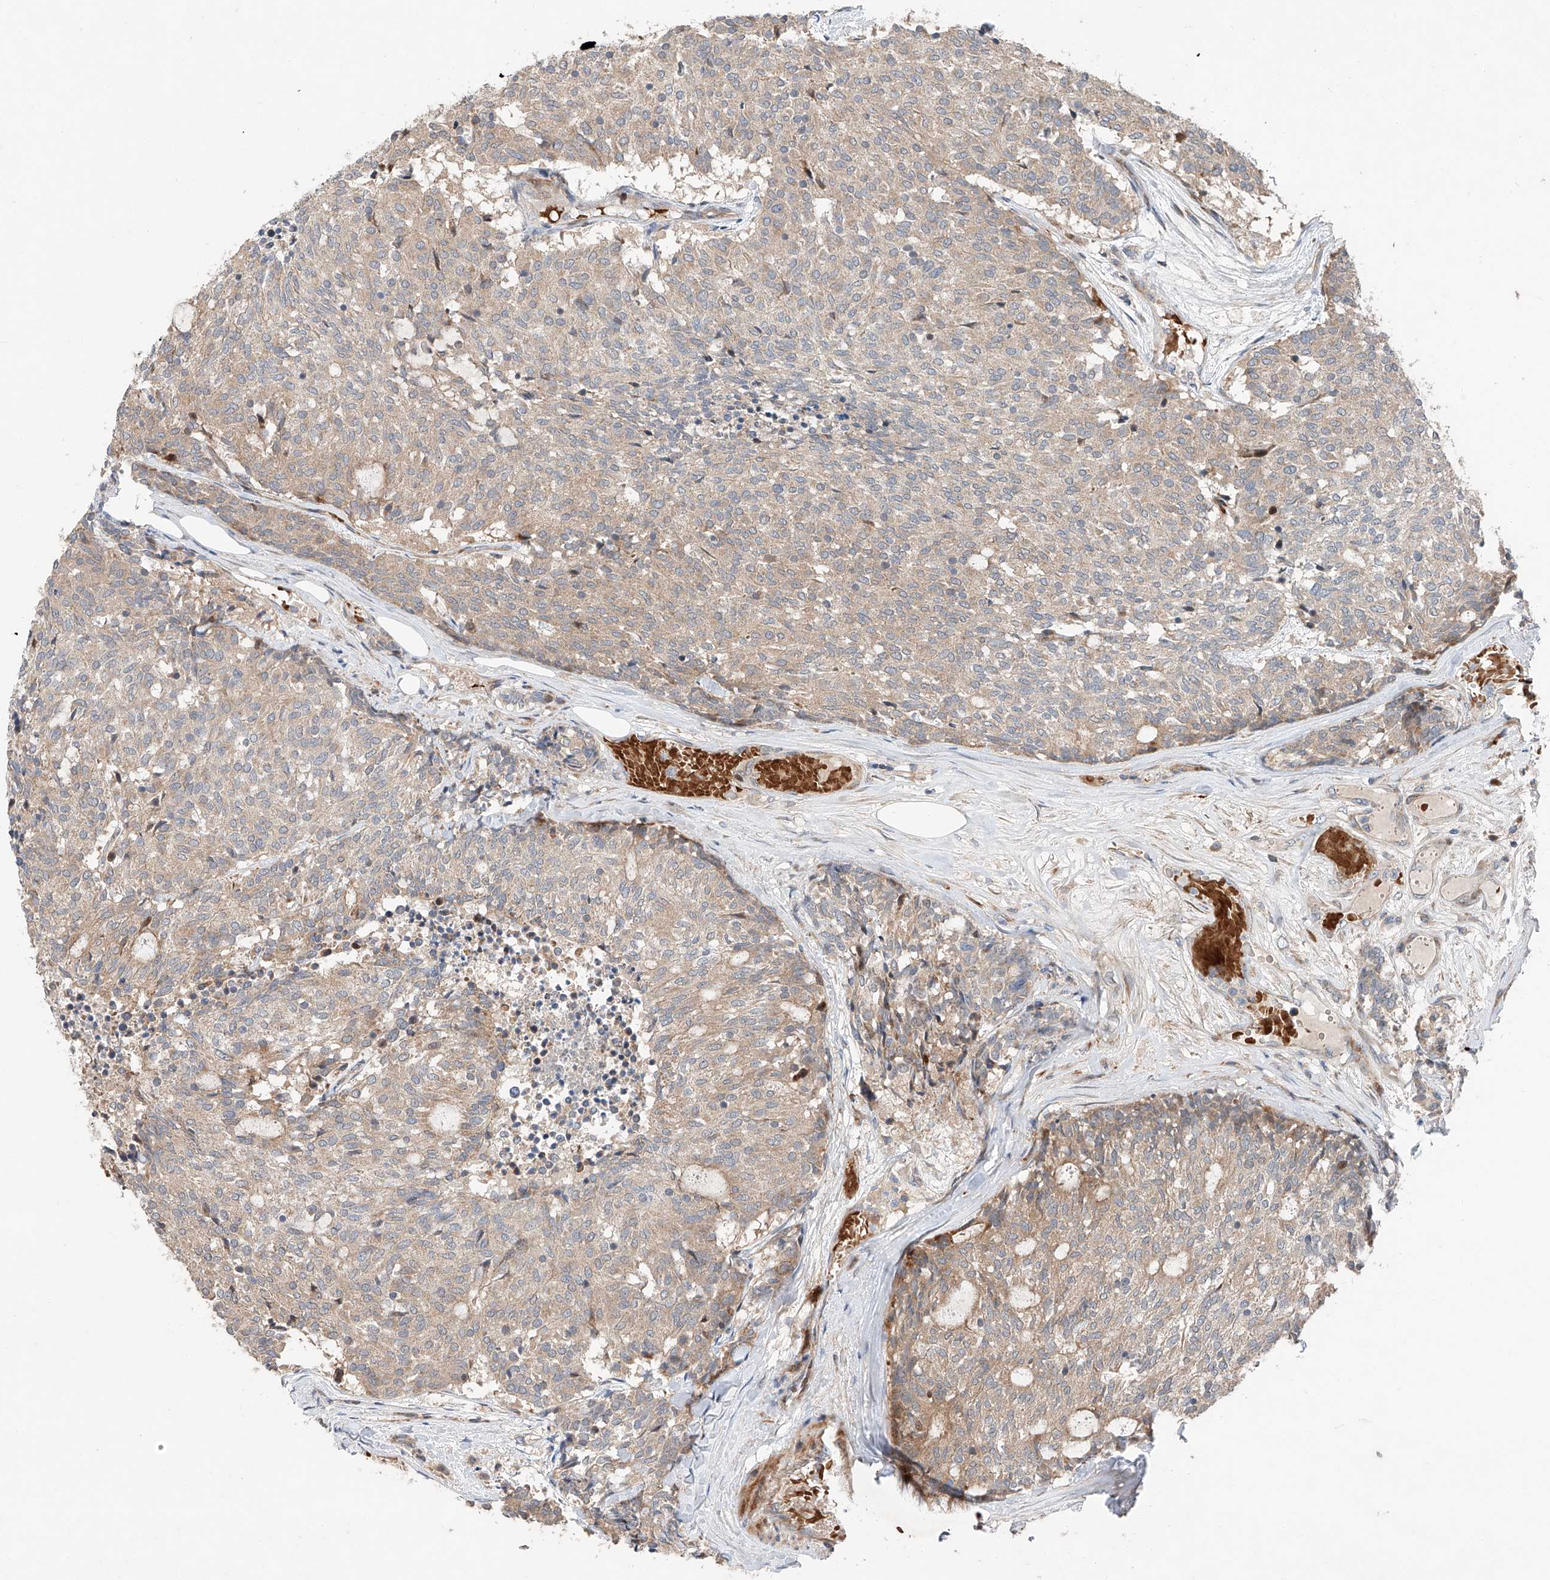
{"staining": {"intensity": "weak", "quantity": ">75%", "location": "cytoplasmic/membranous"}, "tissue": "carcinoid", "cell_type": "Tumor cells", "image_type": "cancer", "snomed": [{"axis": "morphology", "description": "Carcinoid, malignant, NOS"}, {"axis": "topography", "description": "Pancreas"}], "caption": "High-power microscopy captured an immunohistochemistry (IHC) image of carcinoid (malignant), revealing weak cytoplasmic/membranous positivity in approximately >75% of tumor cells. (IHC, brightfield microscopy, high magnification).", "gene": "USF3", "patient": {"sex": "female", "age": 54}}